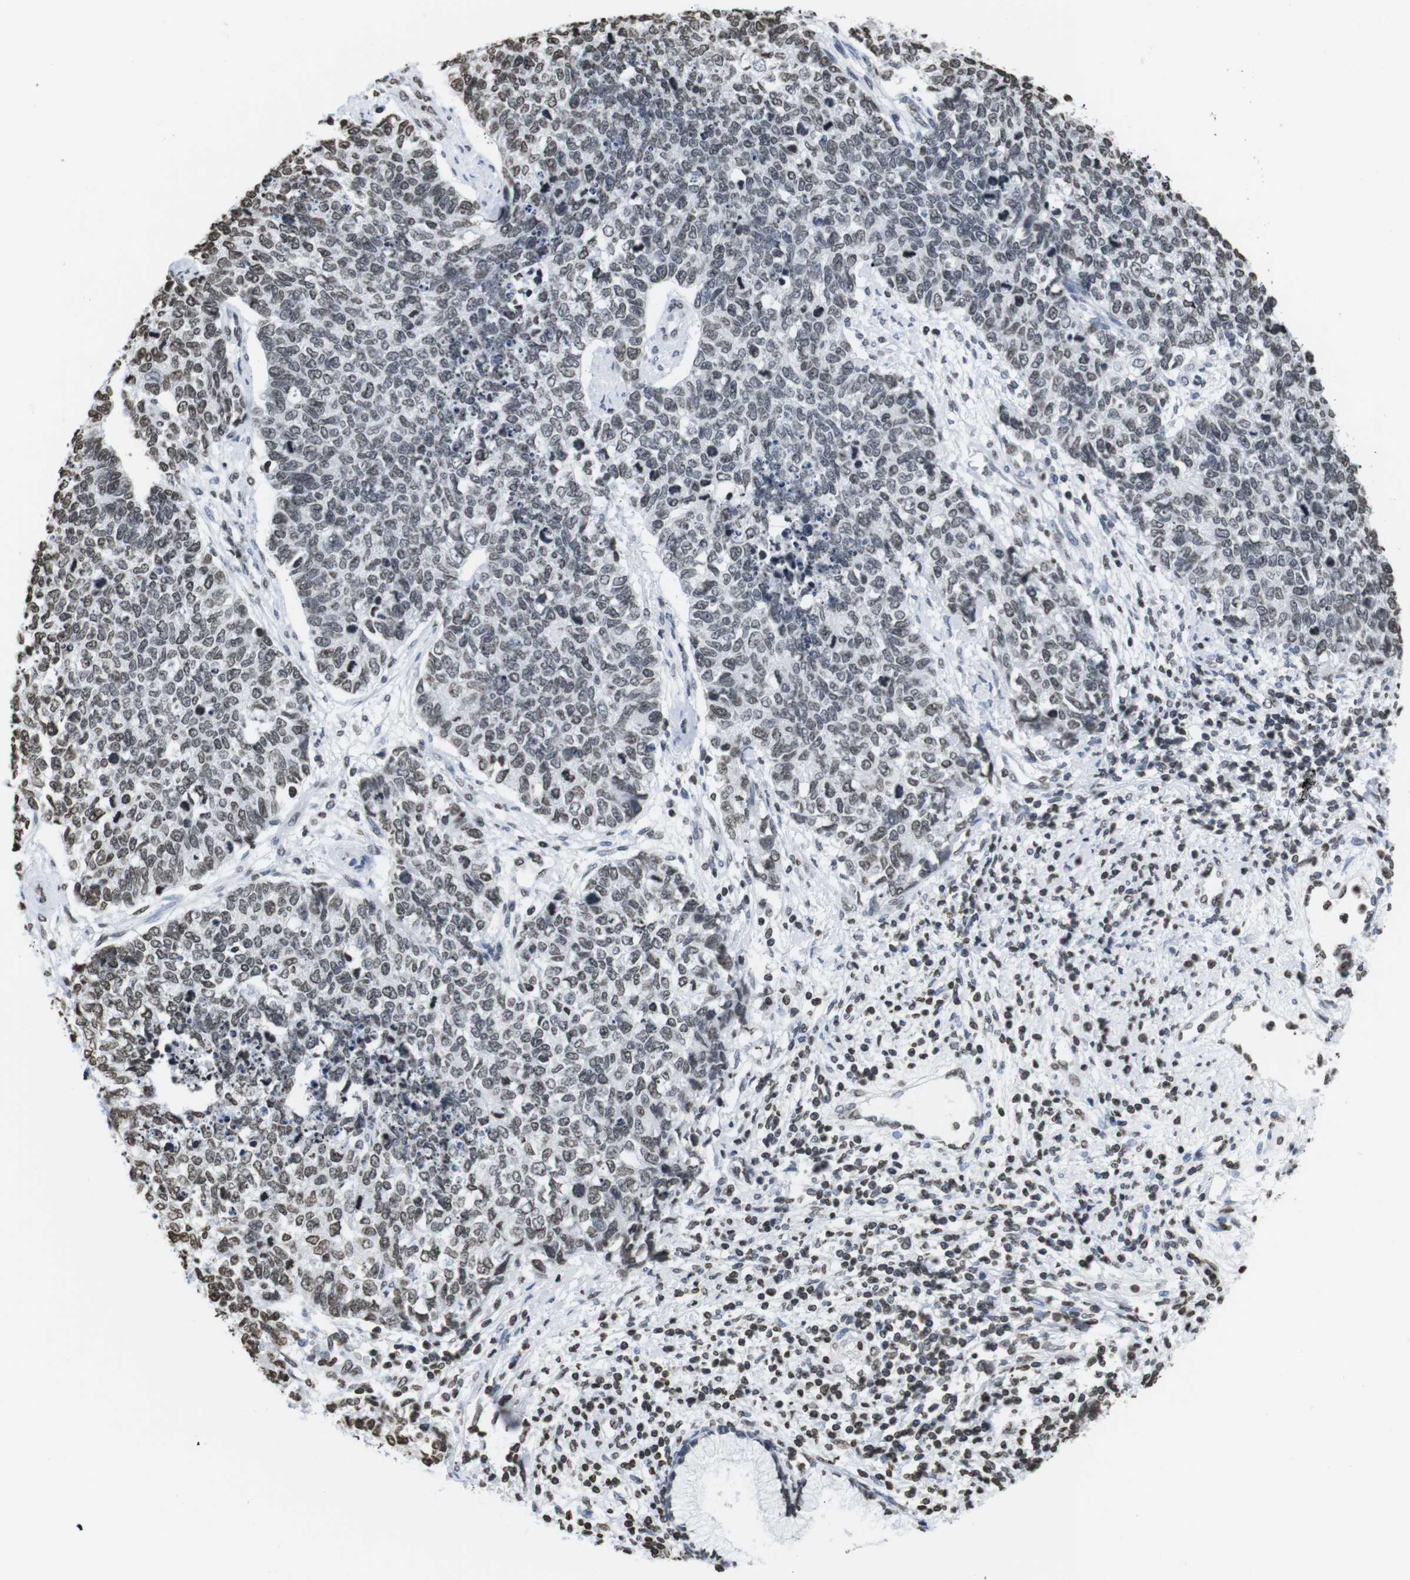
{"staining": {"intensity": "weak", "quantity": "25%-75%", "location": "nuclear"}, "tissue": "cervical cancer", "cell_type": "Tumor cells", "image_type": "cancer", "snomed": [{"axis": "morphology", "description": "Squamous cell carcinoma, NOS"}, {"axis": "topography", "description": "Cervix"}], "caption": "Human cervical cancer (squamous cell carcinoma) stained with a brown dye displays weak nuclear positive positivity in approximately 25%-75% of tumor cells.", "gene": "BSX", "patient": {"sex": "female", "age": 63}}